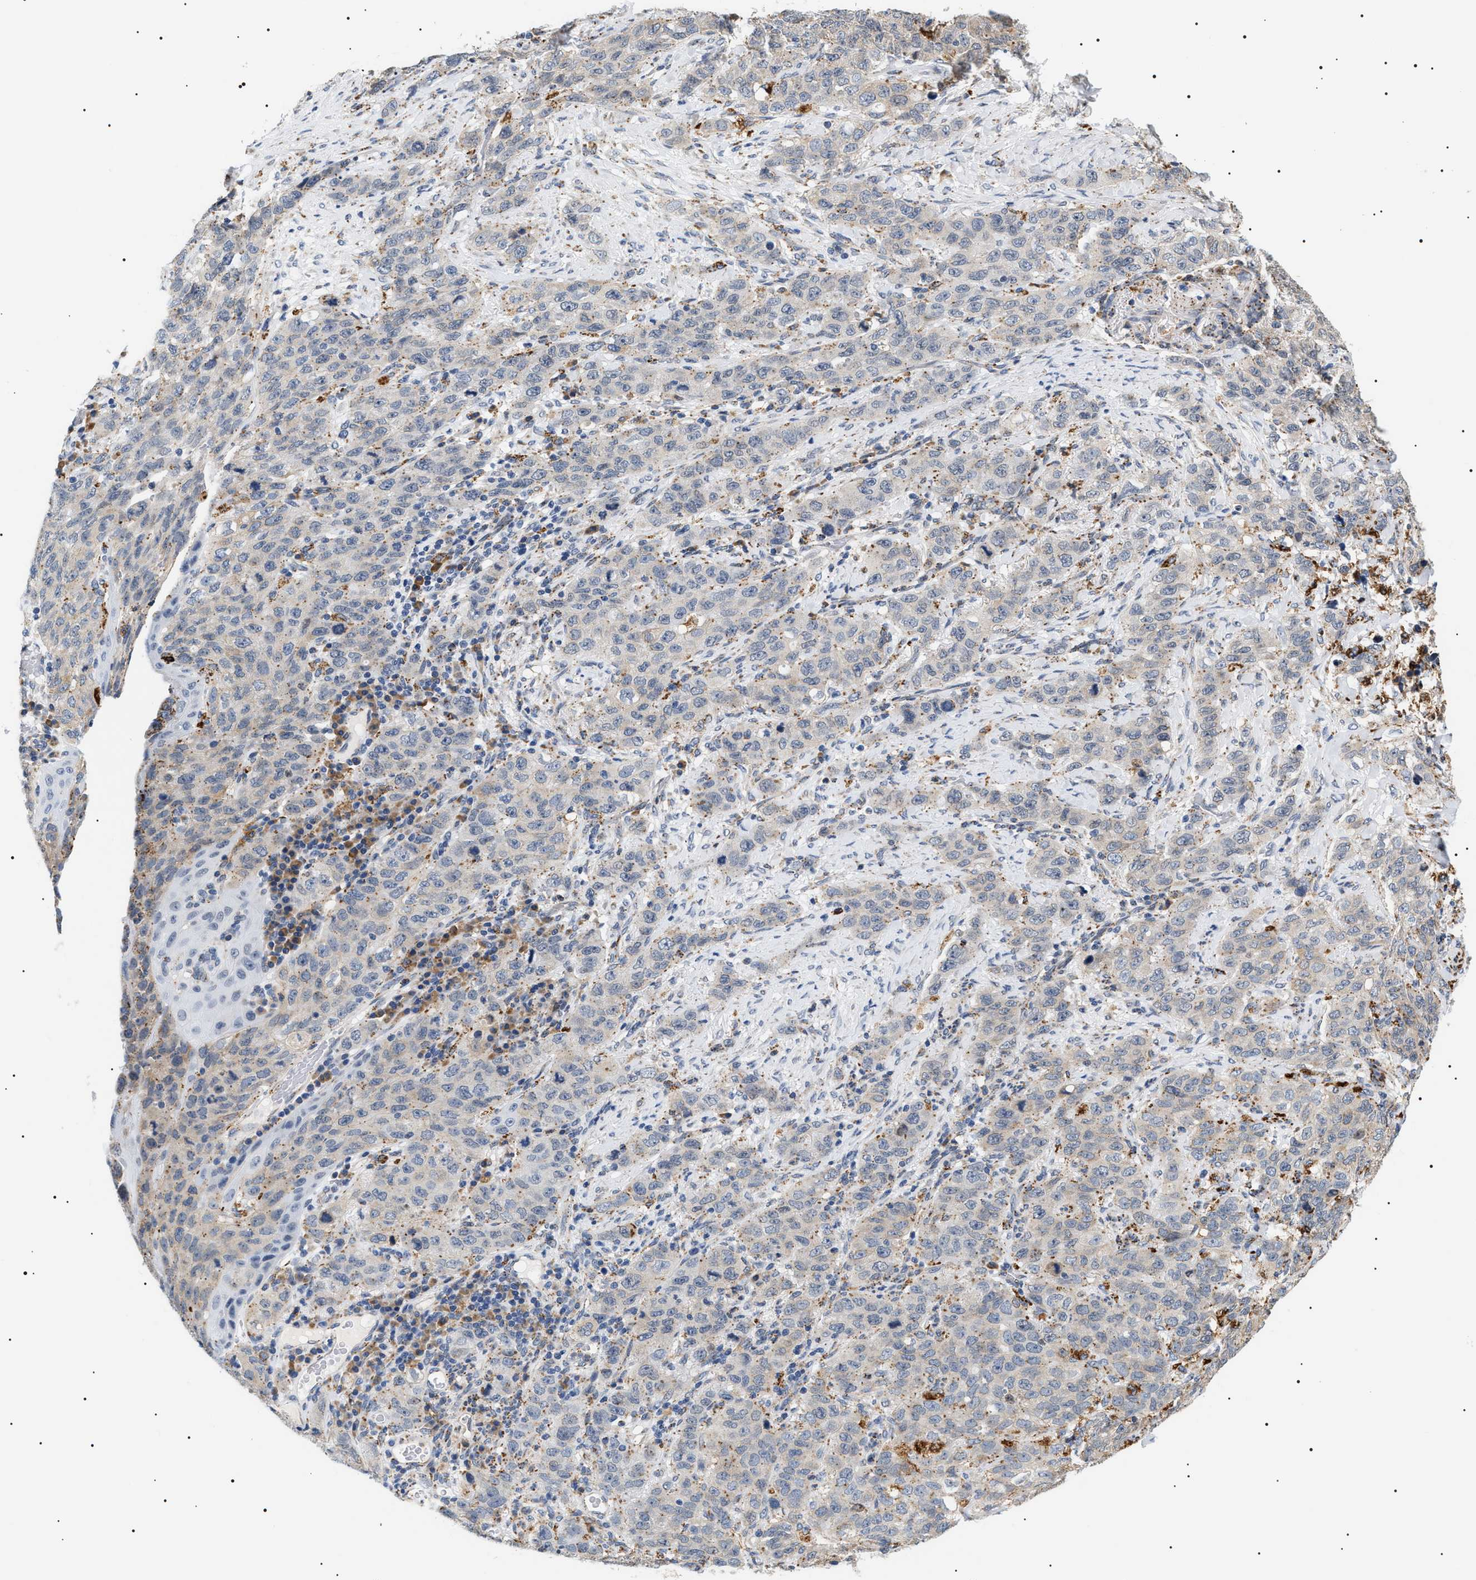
{"staining": {"intensity": "negative", "quantity": "none", "location": "none"}, "tissue": "stomach cancer", "cell_type": "Tumor cells", "image_type": "cancer", "snomed": [{"axis": "morphology", "description": "Adenocarcinoma, NOS"}, {"axis": "topography", "description": "Stomach"}], "caption": "A histopathology image of human stomach cancer (adenocarcinoma) is negative for staining in tumor cells.", "gene": "HSD17B11", "patient": {"sex": "male", "age": 48}}